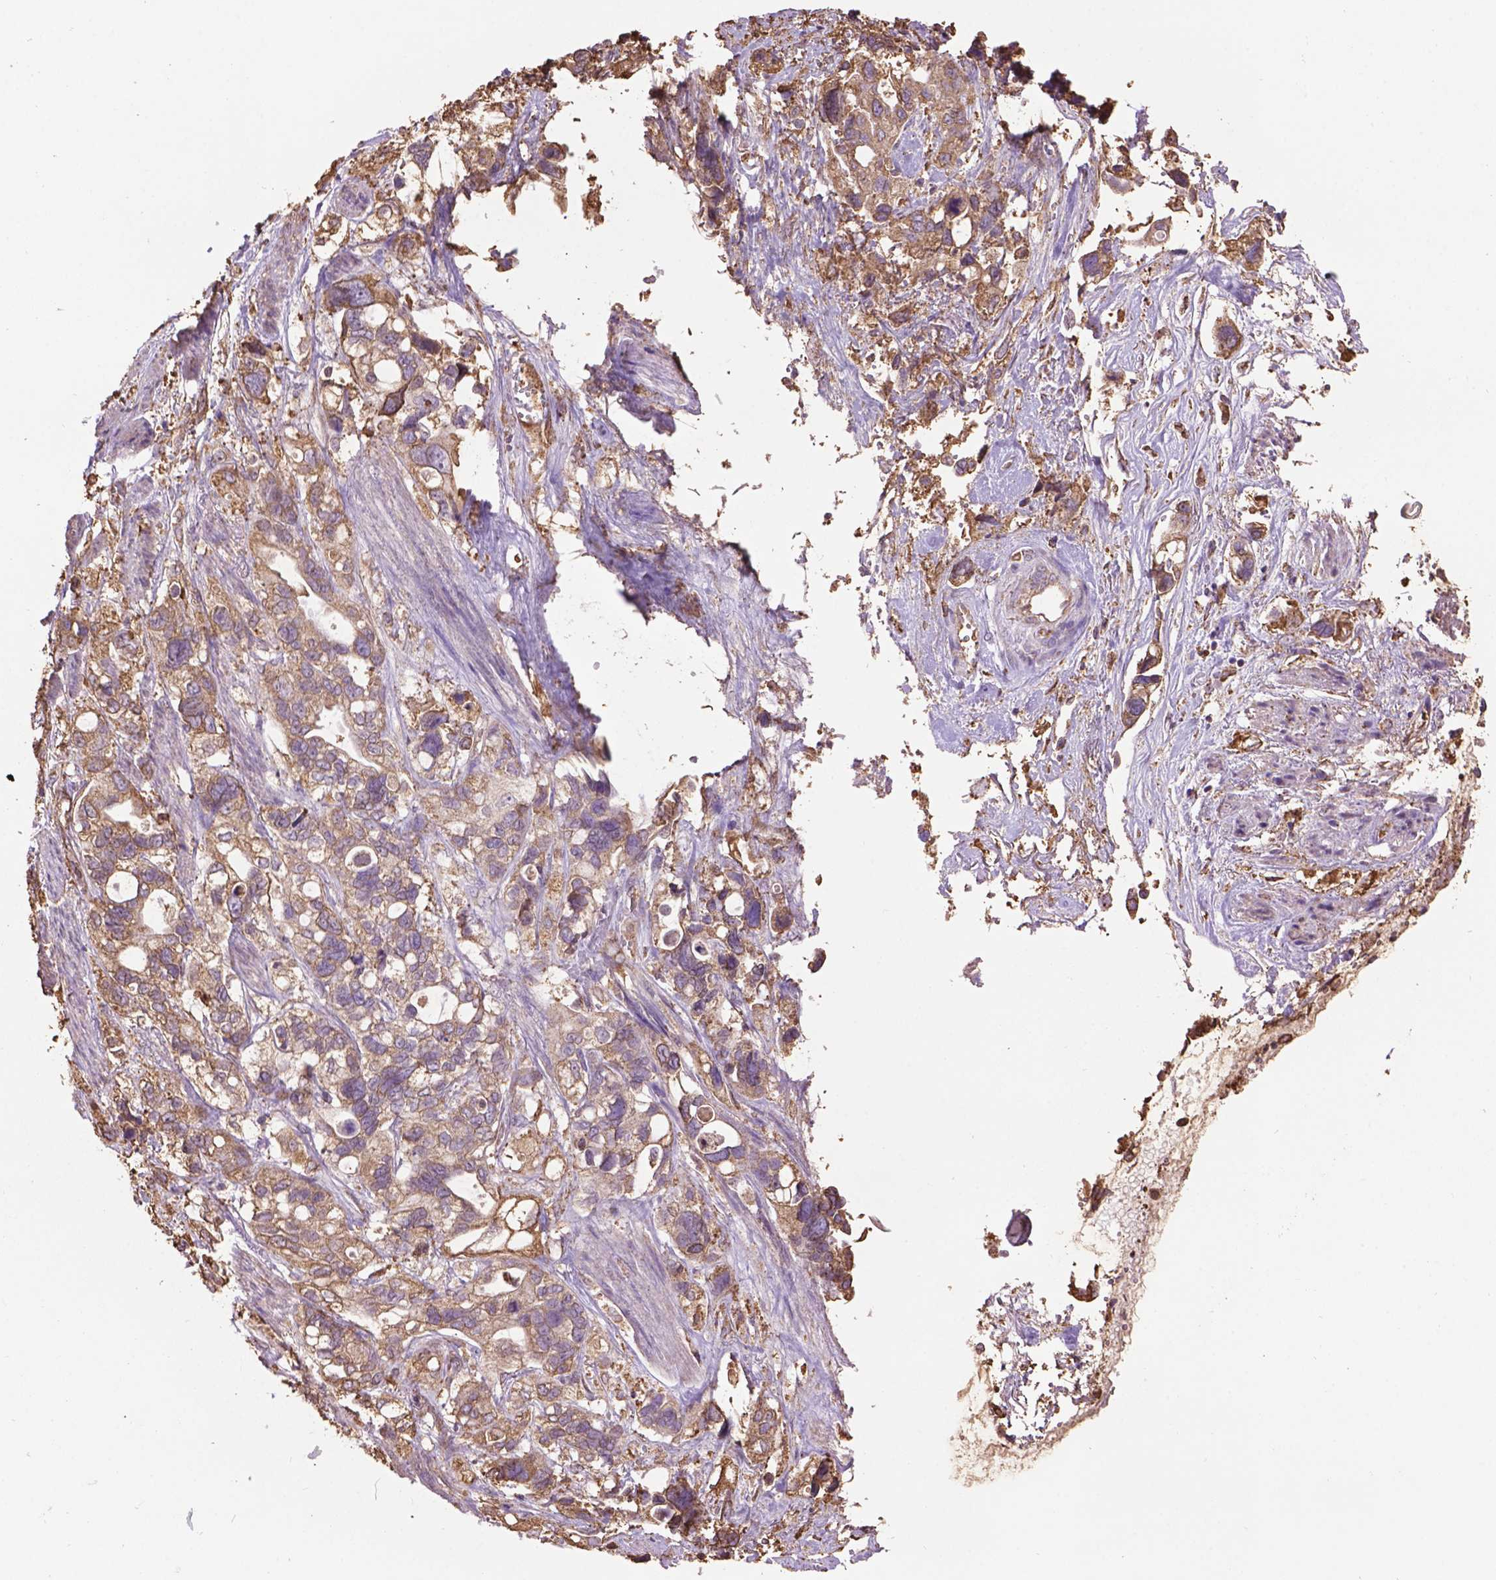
{"staining": {"intensity": "moderate", "quantity": ">75%", "location": "cytoplasmic/membranous"}, "tissue": "stomach cancer", "cell_type": "Tumor cells", "image_type": "cancer", "snomed": [{"axis": "morphology", "description": "Adenocarcinoma, NOS"}, {"axis": "topography", "description": "Stomach, upper"}], "caption": "Immunohistochemistry (IHC) photomicrograph of neoplastic tissue: human stomach cancer stained using IHC demonstrates medium levels of moderate protein expression localized specifically in the cytoplasmic/membranous of tumor cells, appearing as a cytoplasmic/membranous brown color.", "gene": "PPP2R5E", "patient": {"sex": "female", "age": 81}}